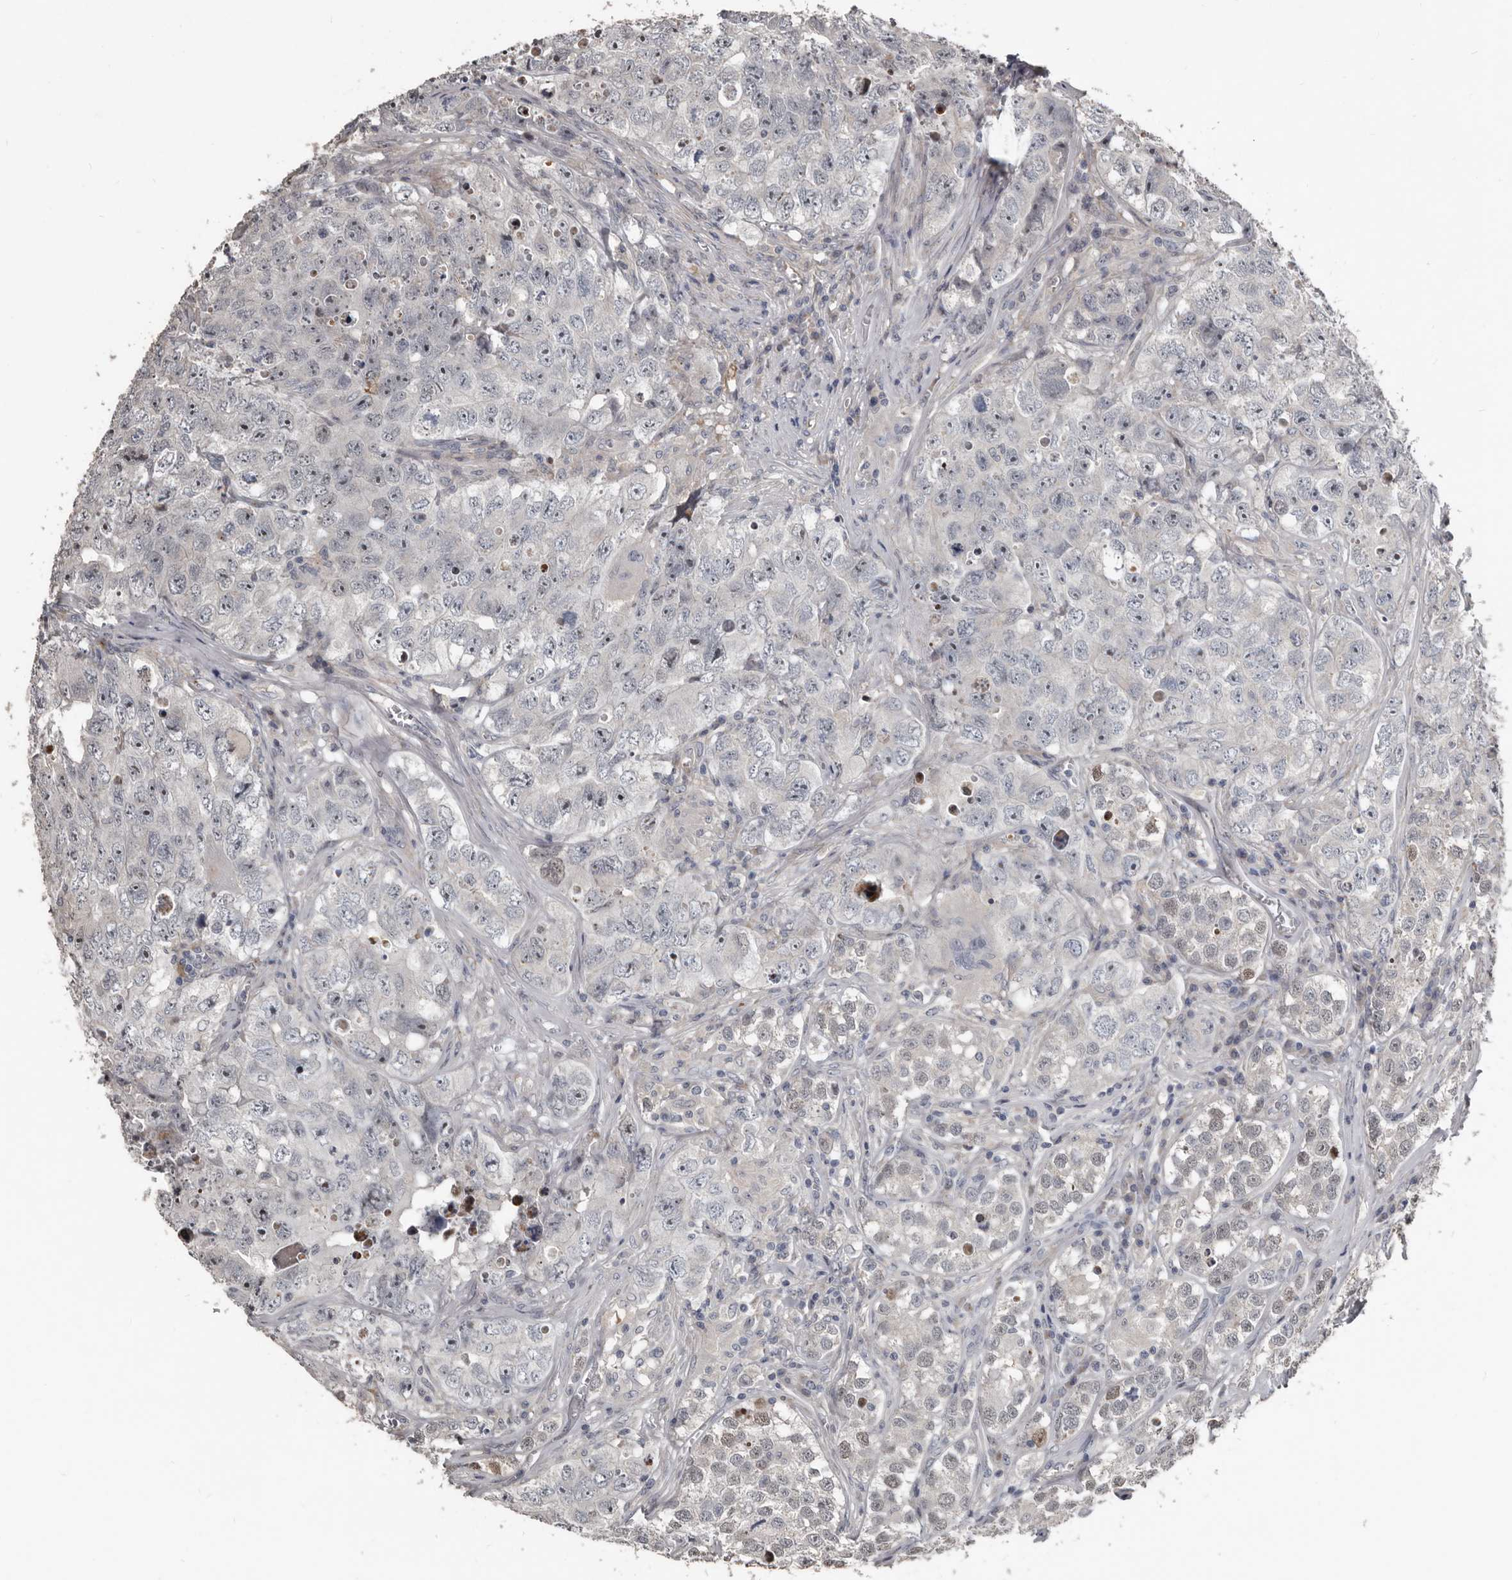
{"staining": {"intensity": "negative", "quantity": "none", "location": "none"}, "tissue": "testis cancer", "cell_type": "Tumor cells", "image_type": "cancer", "snomed": [{"axis": "morphology", "description": "Seminoma, NOS"}, {"axis": "morphology", "description": "Carcinoma, Embryonal, NOS"}, {"axis": "topography", "description": "Testis"}], "caption": "A high-resolution photomicrograph shows immunohistochemistry (IHC) staining of testis cancer (seminoma), which shows no significant positivity in tumor cells.", "gene": "DHPS", "patient": {"sex": "male", "age": 43}}